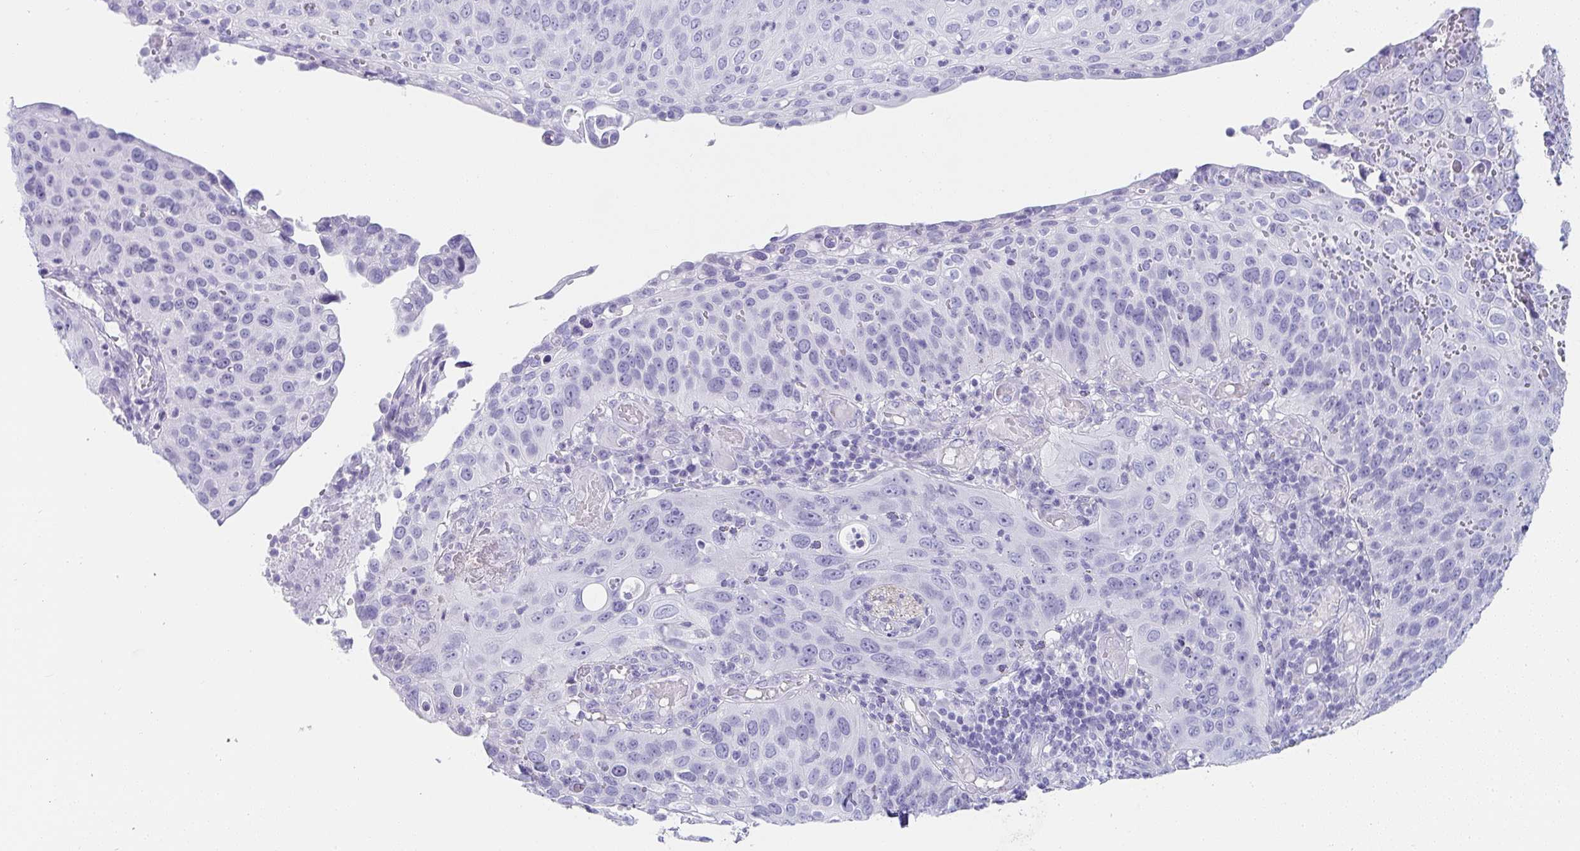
{"staining": {"intensity": "negative", "quantity": "none", "location": "none"}, "tissue": "cervical cancer", "cell_type": "Tumor cells", "image_type": "cancer", "snomed": [{"axis": "morphology", "description": "Squamous cell carcinoma, NOS"}, {"axis": "topography", "description": "Cervix"}], "caption": "The IHC histopathology image has no significant staining in tumor cells of cervical squamous cell carcinoma tissue.", "gene": "PRND", "patient": {"sex": "female", "age": 36}}